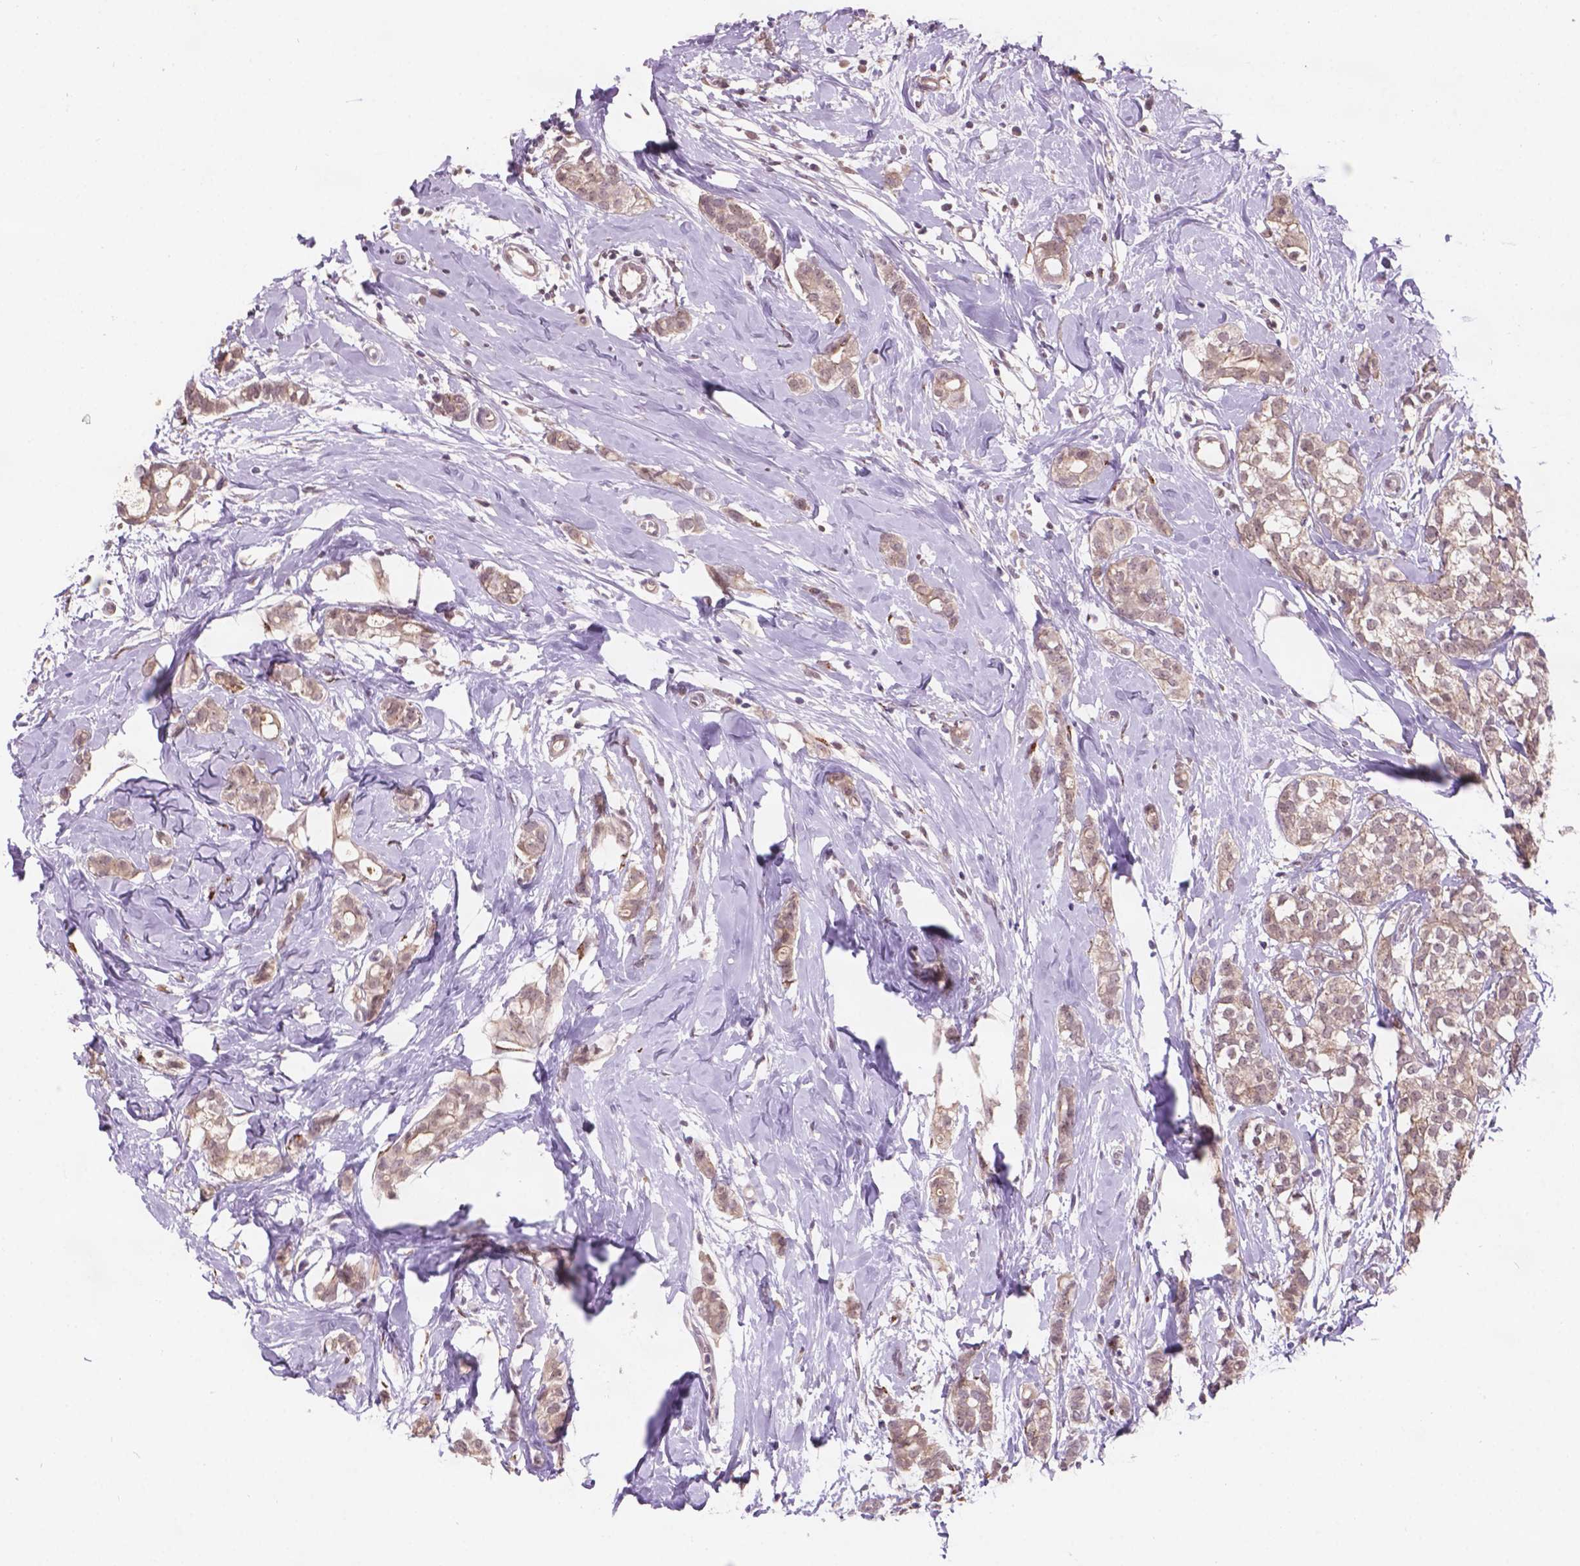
{"staining": {"intensity": "weak", "quantity": "<25%", "location": "cytoplasmic/membranous"}, "tissue": "breast cancer", "cell_type": "Tumor cells", "image_type": "cancer", "snomed": [{"axis": "morphology", "description": "Duct carcinoma"}, {"axis": "topography", "description": "Breast"}], "caption": "High magnification brightfield microscopy of breast intraductal carcinoma stained with DAB (brown) and counterstained with hematoxylin (blue): tumor cells show no significant expression. (Brightfield microscopy of DAB immunohistochemistry (IHC) at high magnification).", "gene": "GXYLT2", "patient": {"sex": "female", "age": 40}}